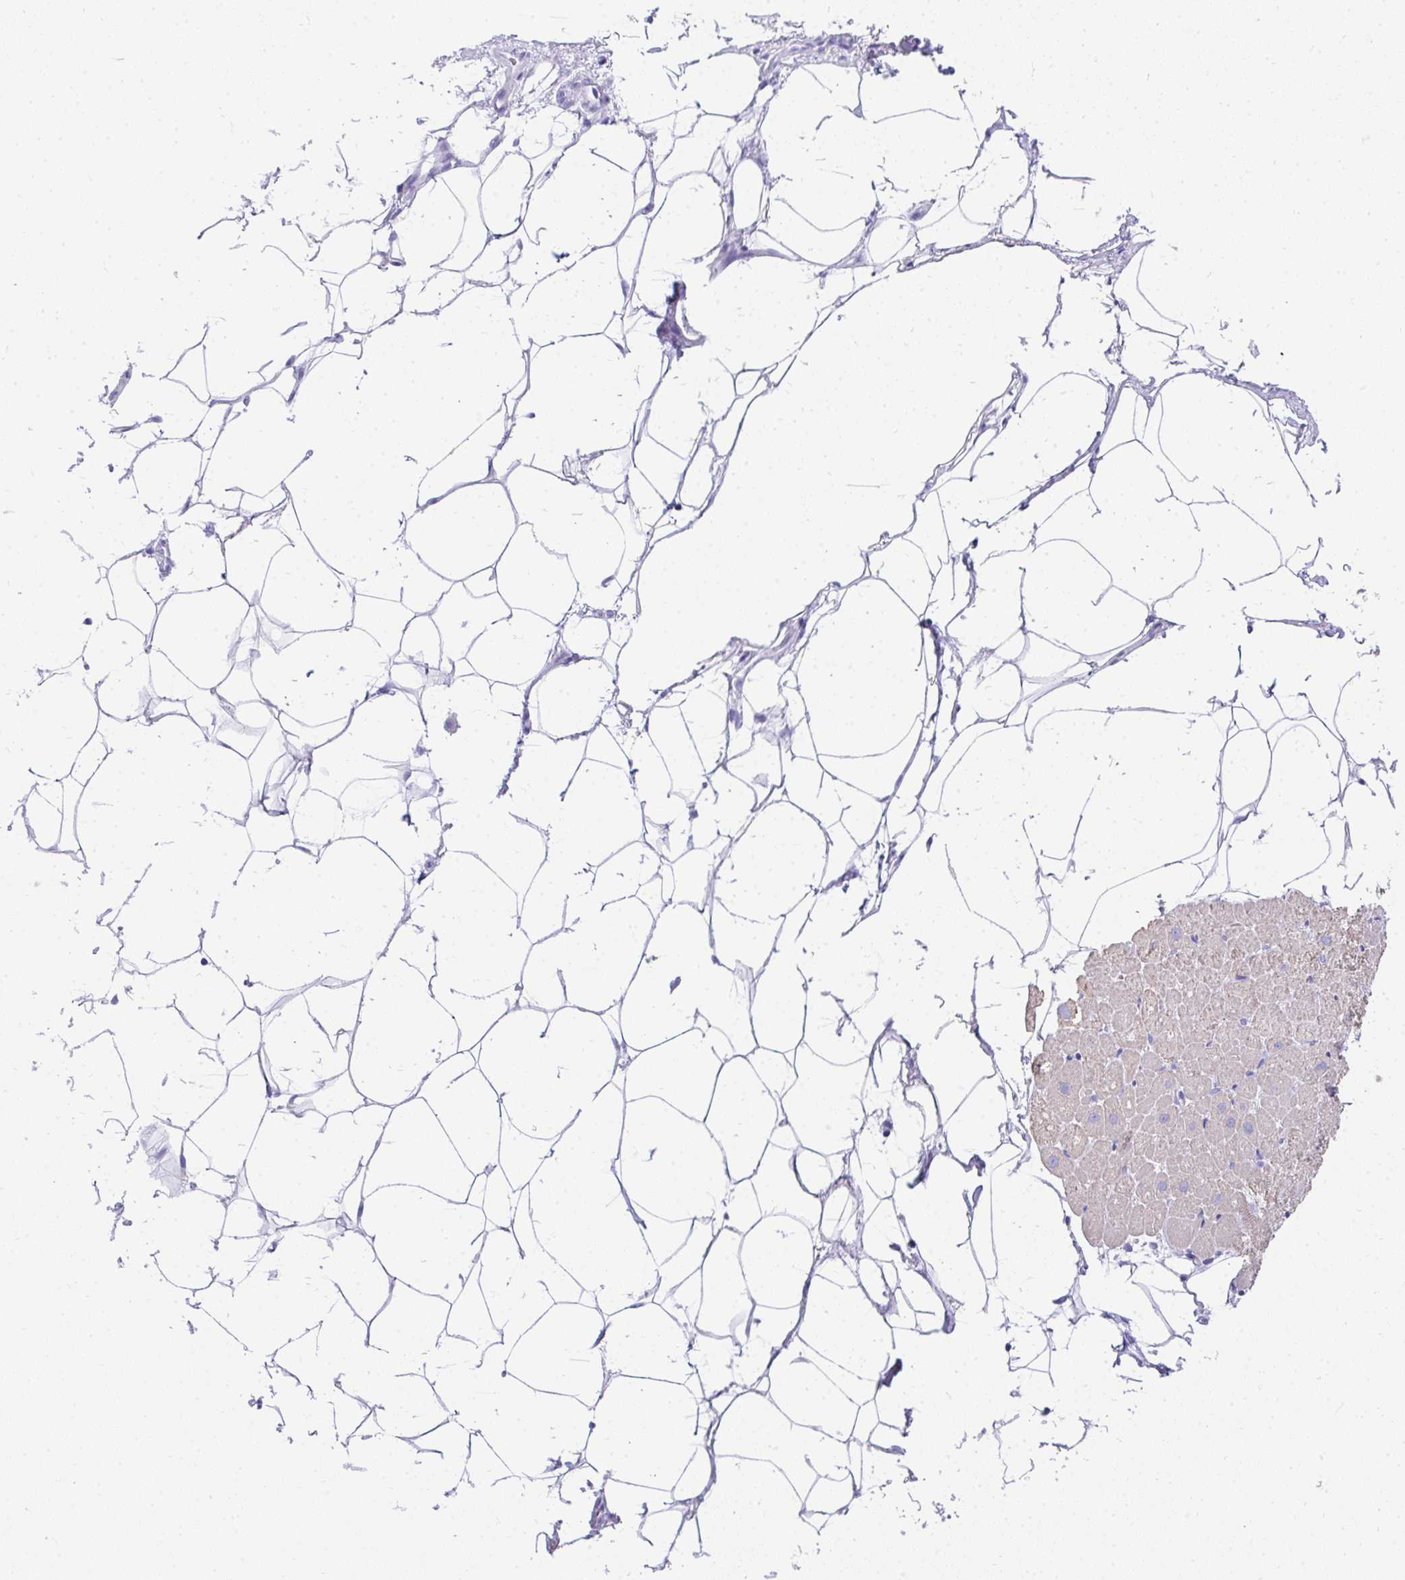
{"staining": {"intensity": "weak", "quantity": "25%-75%", "location": "cytoplasmic/membranous"}, "tissue": "heart muscle", "cell_type": "Cardiomyocytes", "image_type": "normal", "snomed": [{"axis": "morphology", "description": "Normal tissue, NOS"}, {"axis": "topography", "description": "Heart"}], "caption": "Cardiomyocytes show low levels of weak cytoplasmic/membranous expression in approximately 25%-75% of cells in benign human heart muscle.", "gene": "TNNT1", "patient": {"sex": "male", "age": 62}}